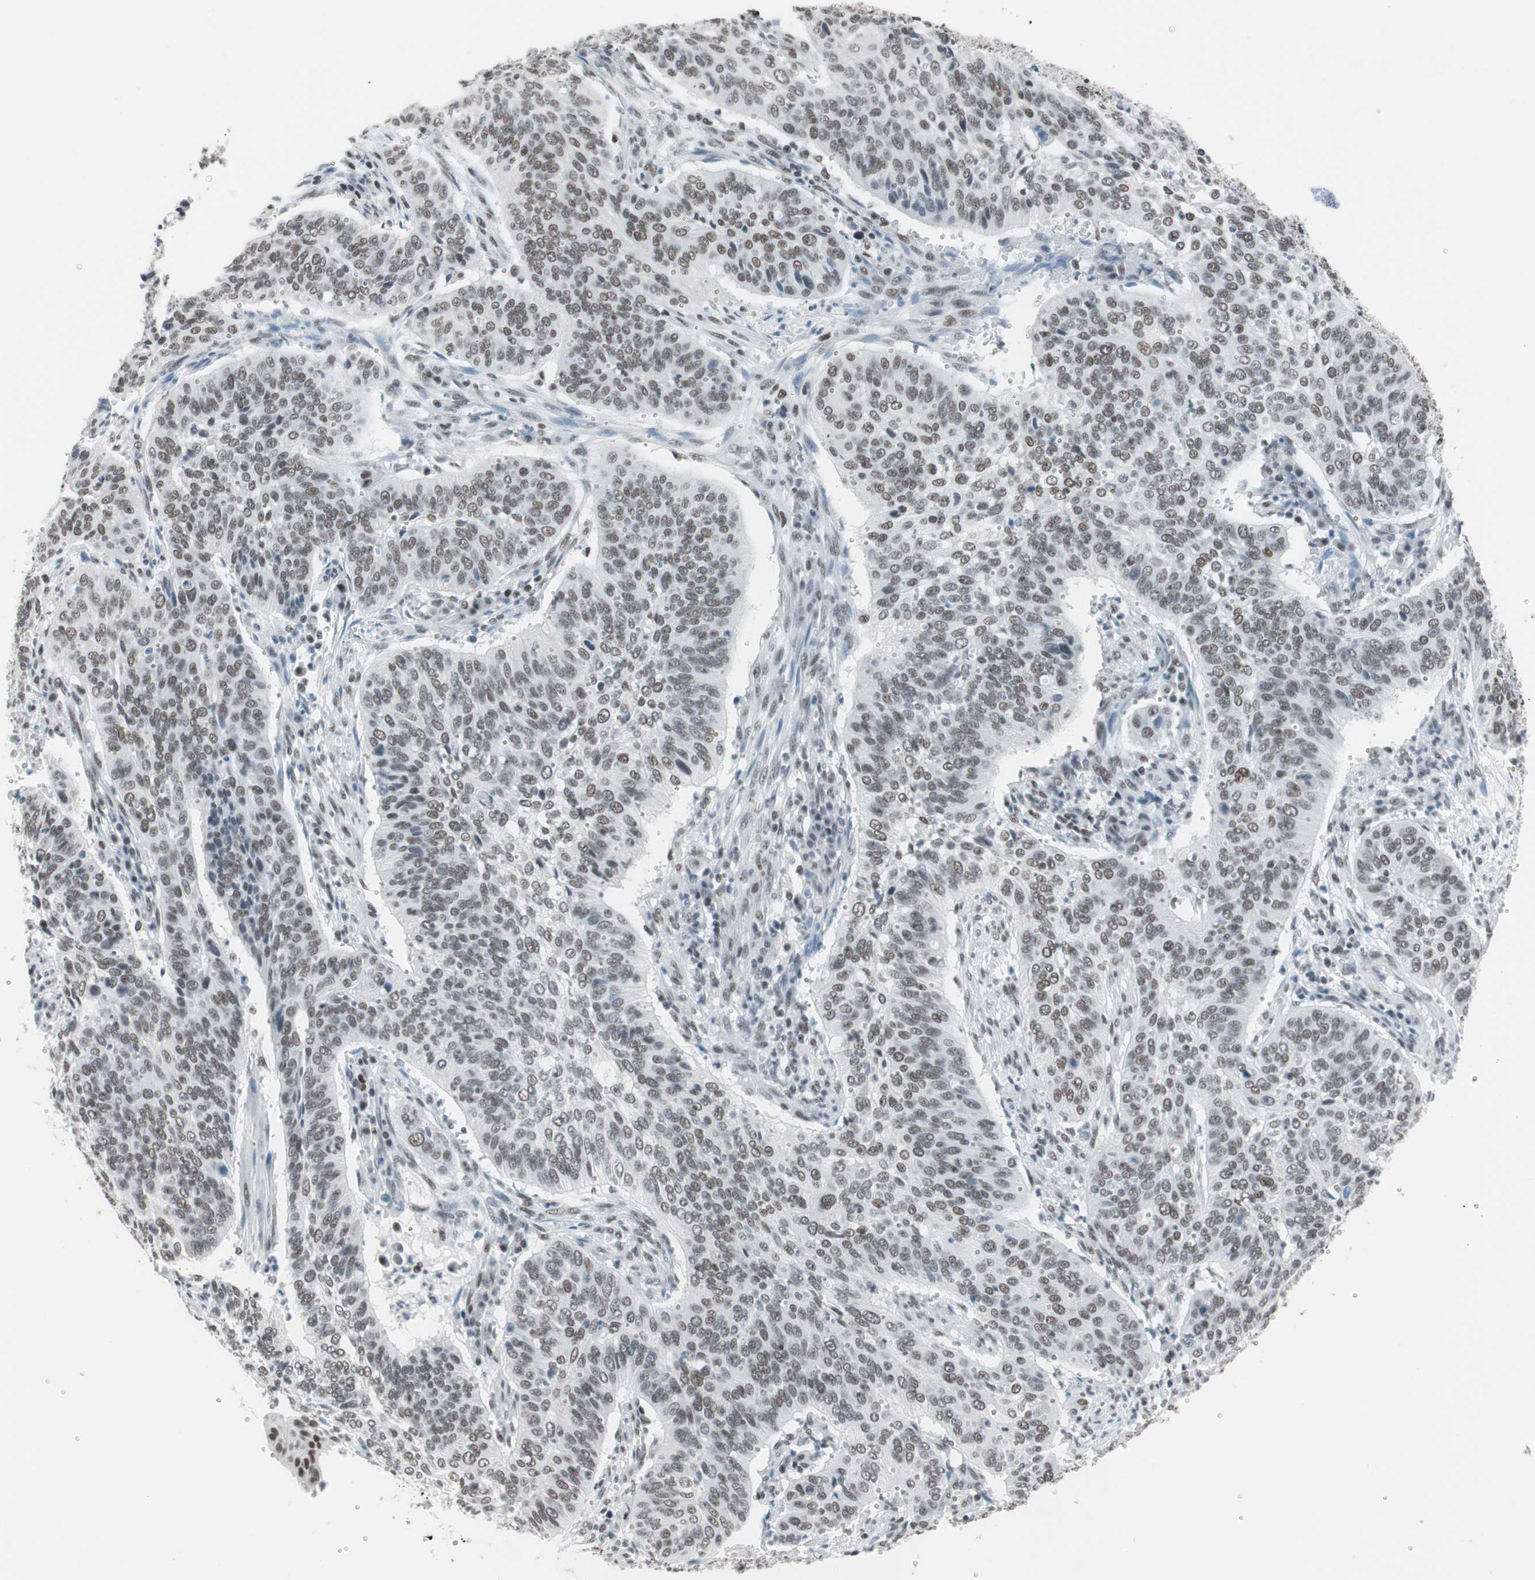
{"staining": {"intensity": "moderate", "quantity": ">75%", "location": "nuclear"}, "tissue": "cervical cancer", "cell_type": "Tumor cells", "image_type": "cancer", "snomed": [{"axis": "morphology", "description": "Squamous cell carcinoma, NOS"}, {"axis": "topography", "description": "Cervix"}], "caption": "A micrograph showing moderate nuclear positivity in approximately >75% of tumor cells in cervical cancer, as visualized by brown immunohistochemical staining.", "gene": "ARID1A", "patient": {"sex": "female", "age": 39}}